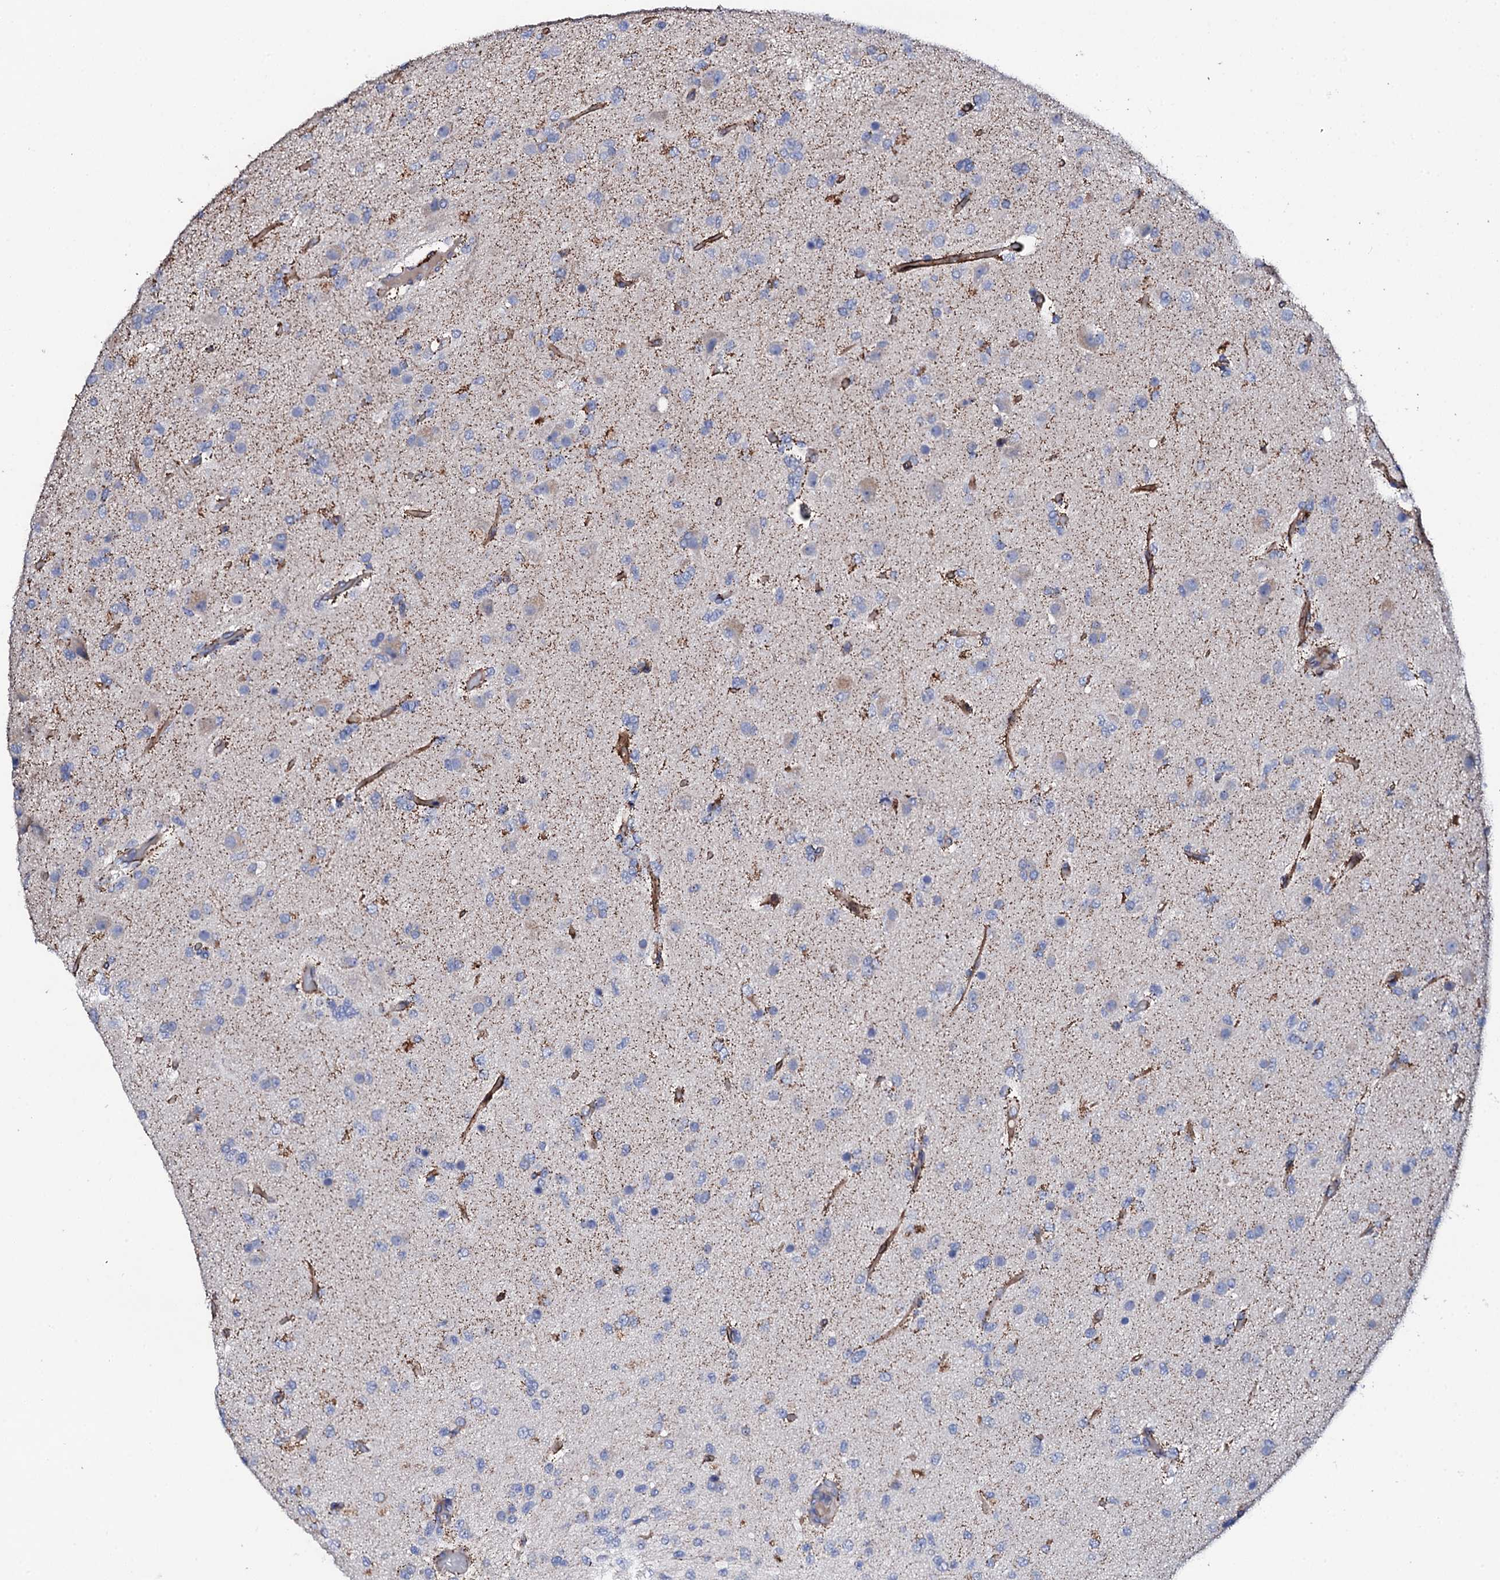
{"staining": {"intensity": "negative", "quantity": "none", "location": "none"}, "tissue": "glioma", "cell_type": "Tumor cells", "image_type": "cancer", "snomed": [{"axis": "morphology", "description": "Glioma, malignant, High grade"}, {"axis": "topography", "description": "Brain"}], "caption": "DAB (3,3'-diaminobenzidine) immunohistochemical staining of human glioma exhibits no significant expression in tumor cells.", "gene": "DBX1", "patient": {"sex": "female", "age": 74}}